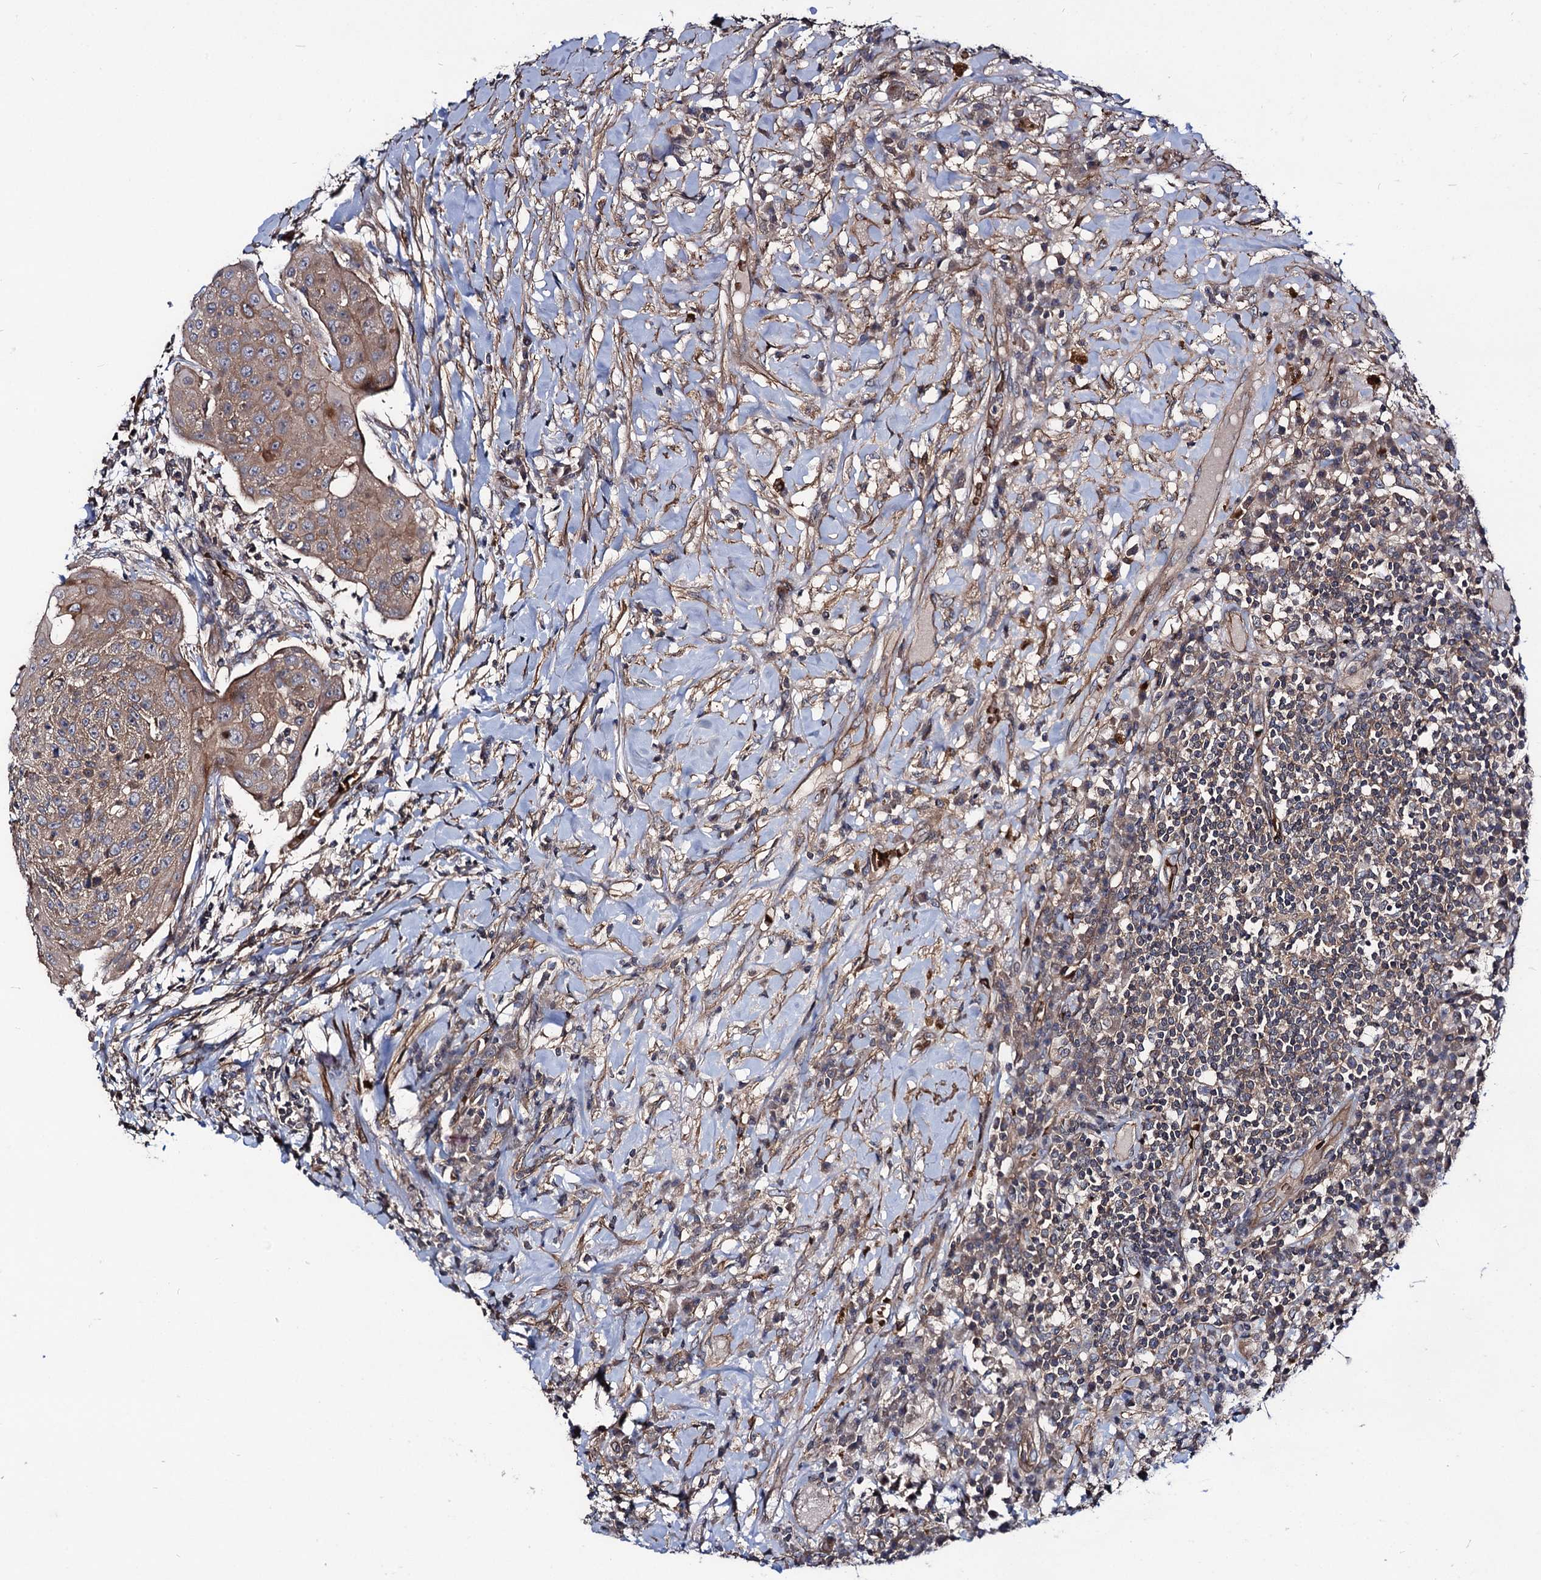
{"staining": {"intensity": "weak", "quantity": ">75%", "location": "cytoplasmic/membranous"}, "tissue": "urothelial cancer", "cell_type": "Tumor cells", "image_type": "cancer", "snomed": [{"axis": "morphology", "description": "Urothelial carcinoma, High grade"}, {"axis": "topography", "description": "Urinary bladder"}], "caption": "Immunohistochemical staining of human high-grade urothelial carcinoma shows weak cytoplasmic/membranous protein expression in approximately >75% of tumor cells. Immunohistochemistry (ihc) stains the protein of interest in brown and the nuclei are stained blue.", "gene": "KXD1", "patient": {"sex": "female", "age": 63}}